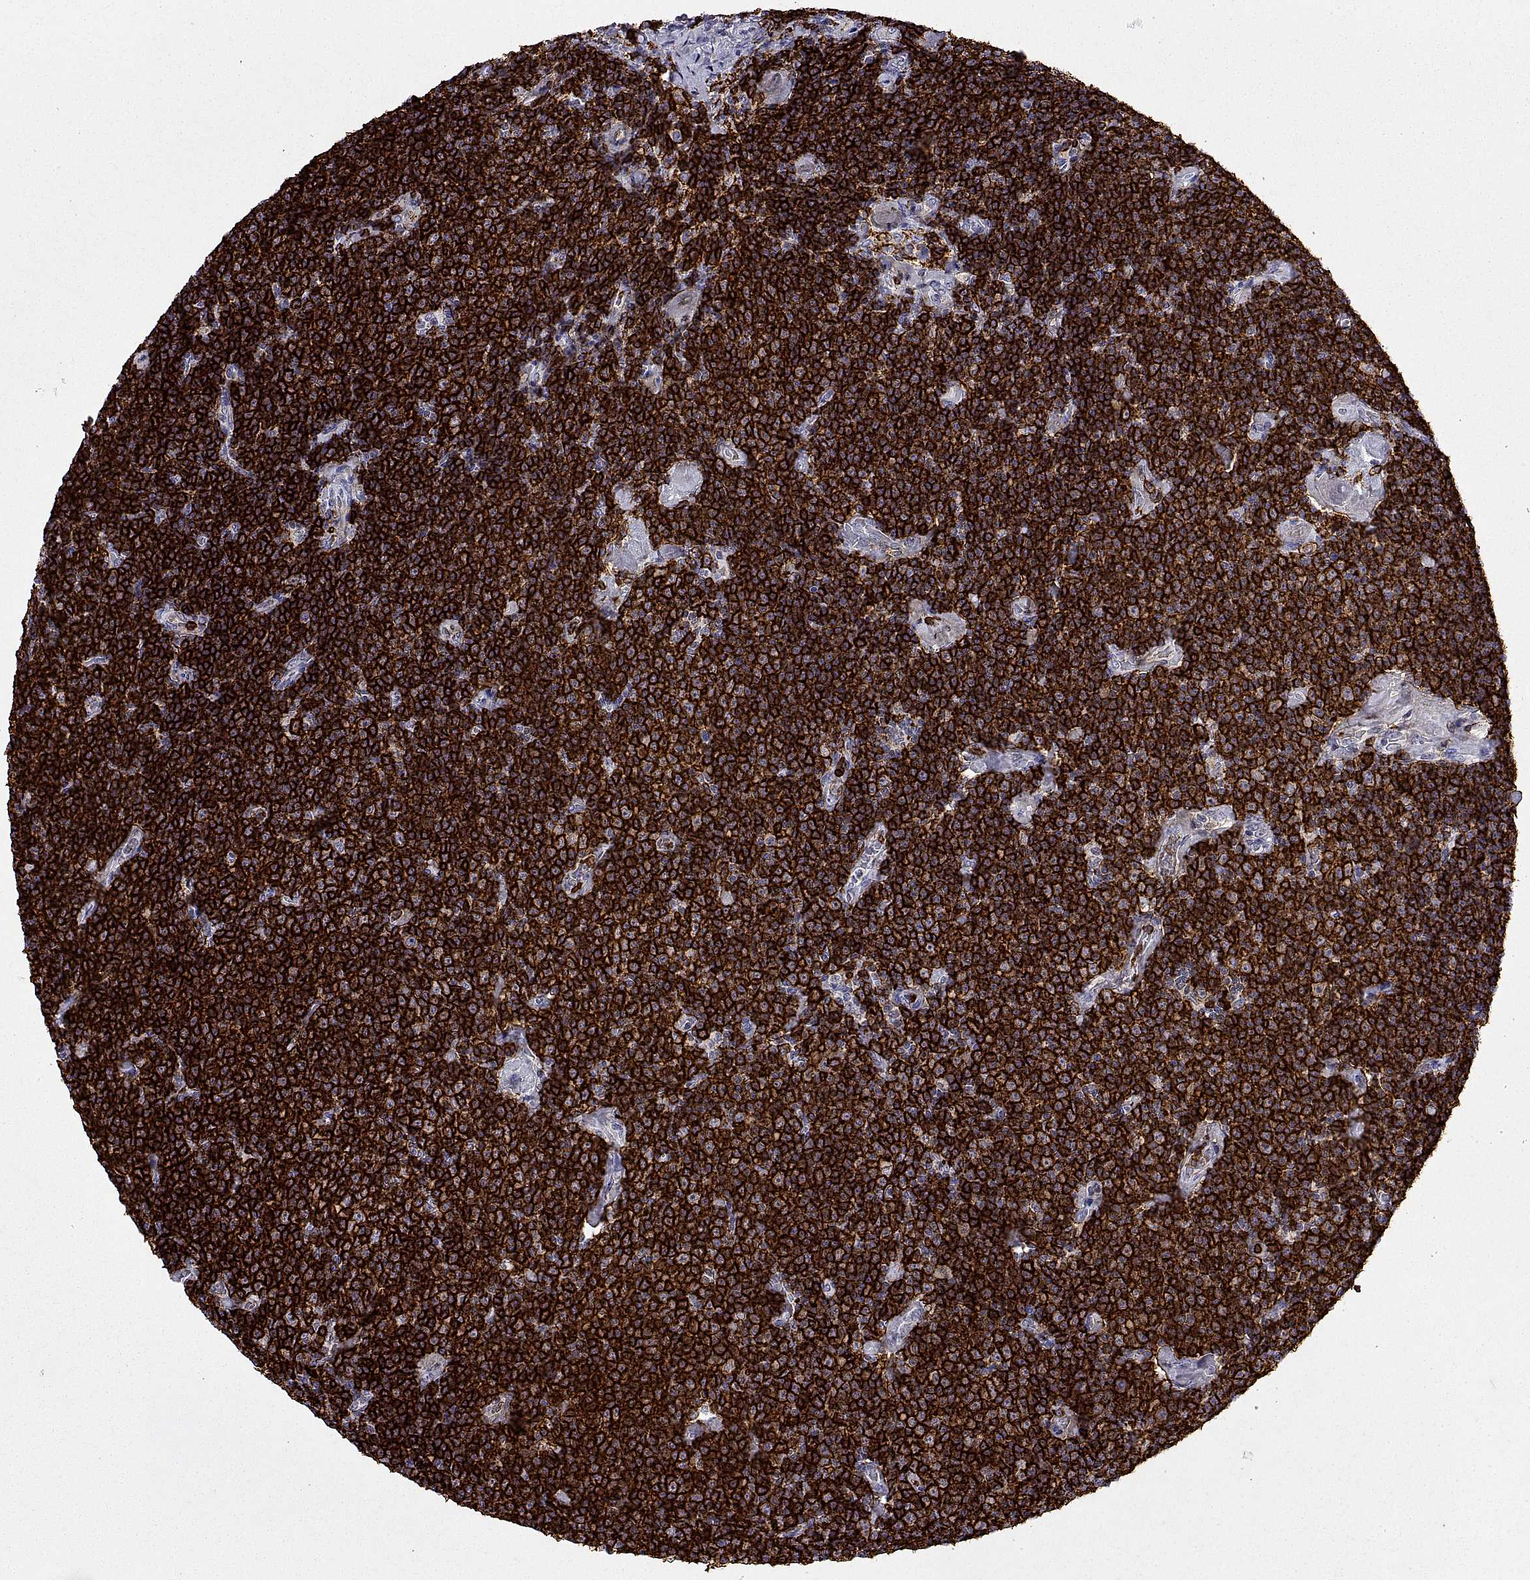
{"staining": {"intensity": "strong", "quantity": ">75%", "location": "cytoplasmic/membranous"}, "tissue": "lymphoma", "cell_type": "Tumor cells", "image_type": "cancer", "snomed": [{"axis": "morphology", "description": "Malignant lymphoma, non-Hodgkin's type, Low grade"}, {"axis": "topography", "description": "Lymph node"}], "caption": "Protein staining exhibits strong cytoplasmic/membranous positivity in about >75% of tumor cells in low-grade malignant lymphoma, non-Hodgkin's type. The protein is shown in brown color, while the nuclei are stained blue.", "gene": "MS4A1", "patient": {"sex": "male", "age": 81}}